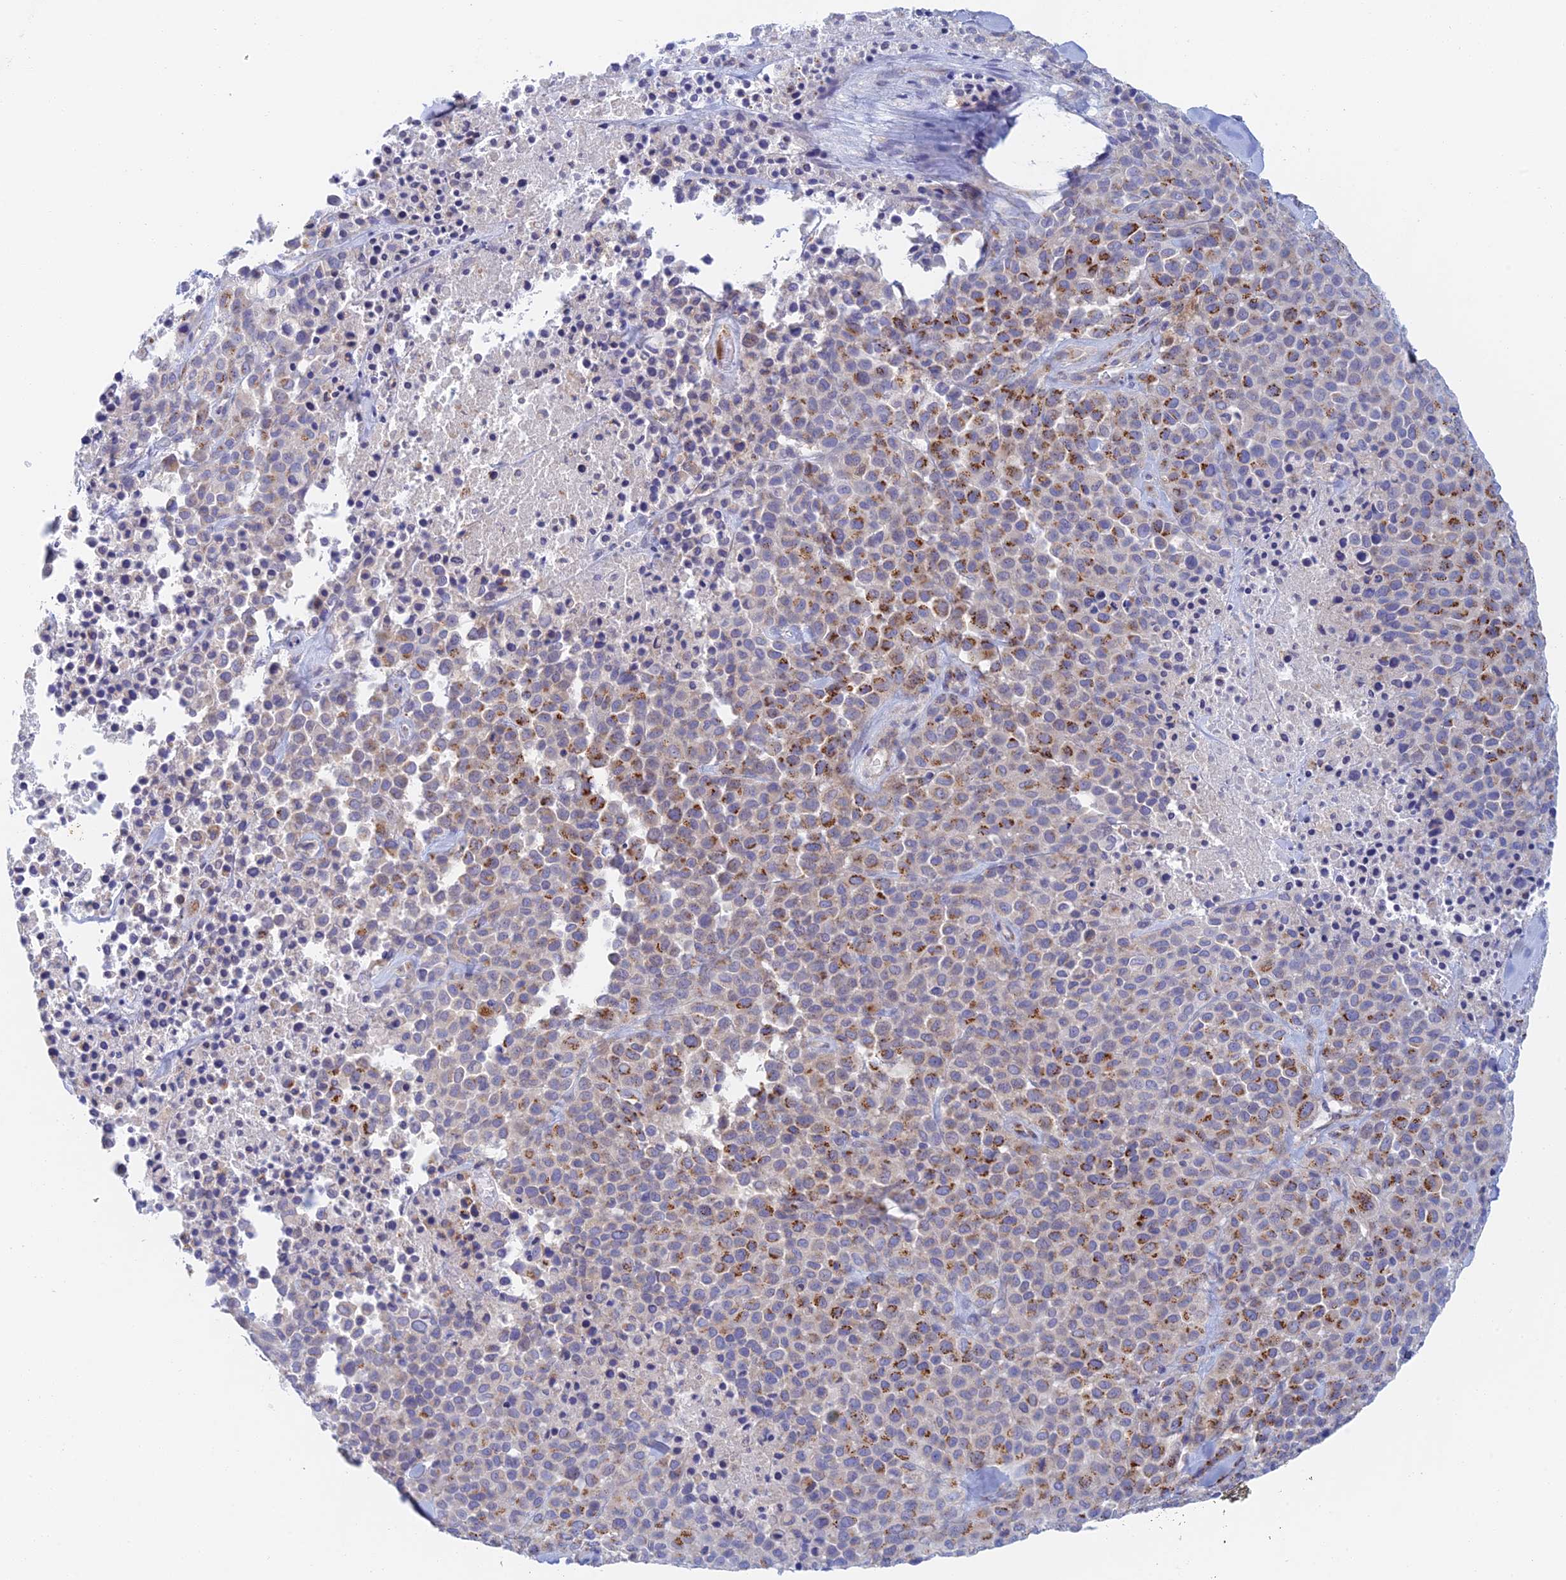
{"staining": {"intensity": "strong", "quantity": "<25%", "location": "cytoplasmic/membranous"}, "tissue": "melanoma", "cell_type": "Tumor cells", "image_type": "cancer", "snomed": [{"axis": "morphology", "description": "Malignant melanoma, Metastatic site"}, {"axis": "topography", "description": "Skin"}], "caption": "Protein staining reveals strong cytoplasmic/membranous positivity in about <25% of tumor cells in melanoma.", "gene": "SLC24A3", "patient": {"sex": "female", "age": 81}}